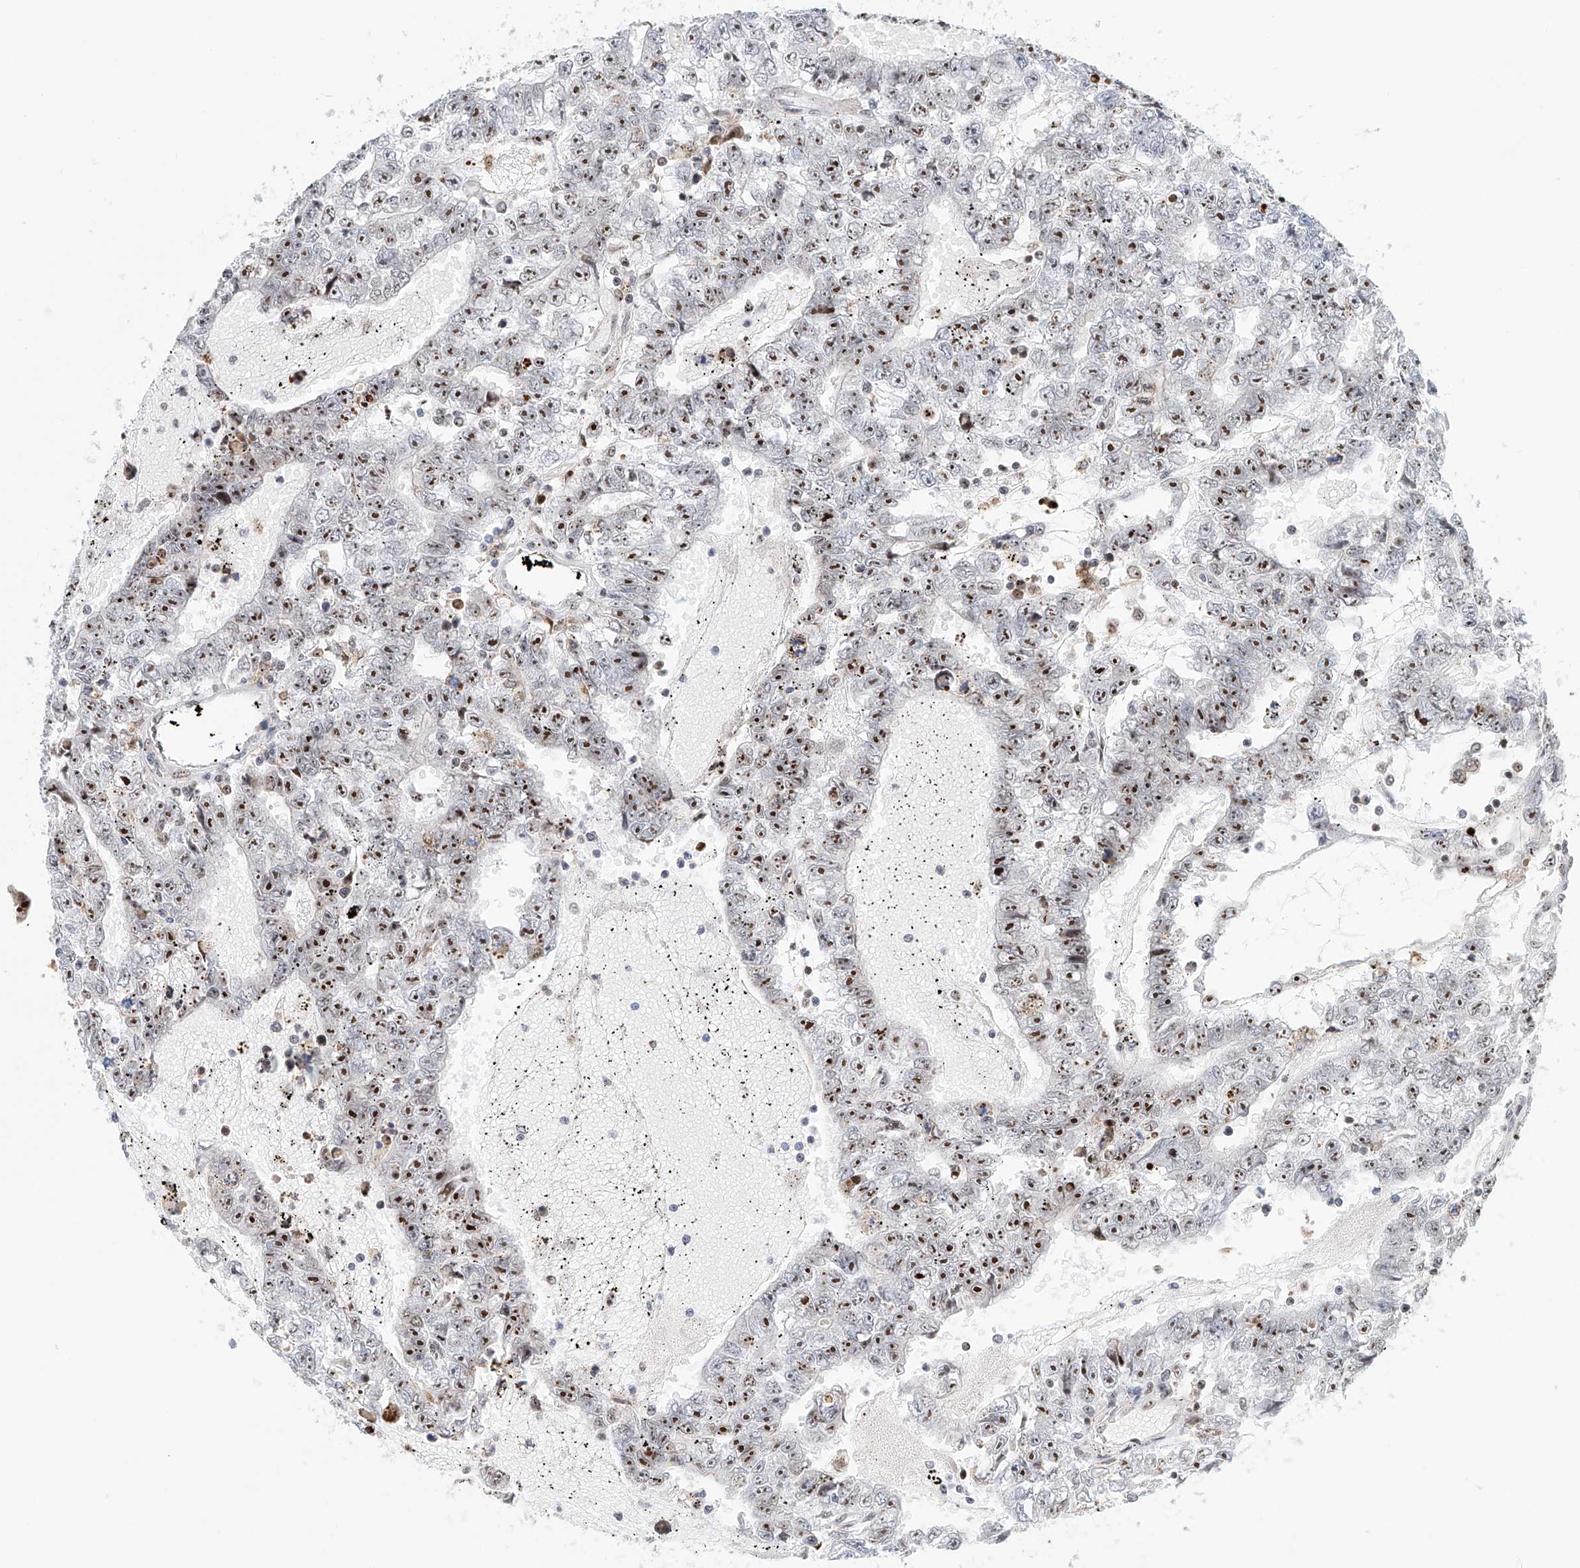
{"staining": {"intensity": "moderate", "quantity": ">75%", "location": "nuclear"}, "tissue": "testis cancer", "cell_type": "Tumor cells", "image_type": "cancer", "snomed": [{"axis": "morphology", "description": "Carcinoma, Embryonal, NOS"}, {"axis": "topography", "description": "Testis"}], "caption": "Immunohistochemistry (IHC) image of testis embryonal carcinoma stained for a protein (brown), which reveals medium levels of moderate nuclear expression in about >75% of tumor cells.", "gene": "PRUNE2", "patient": {"sex": "male", "age": 25}}